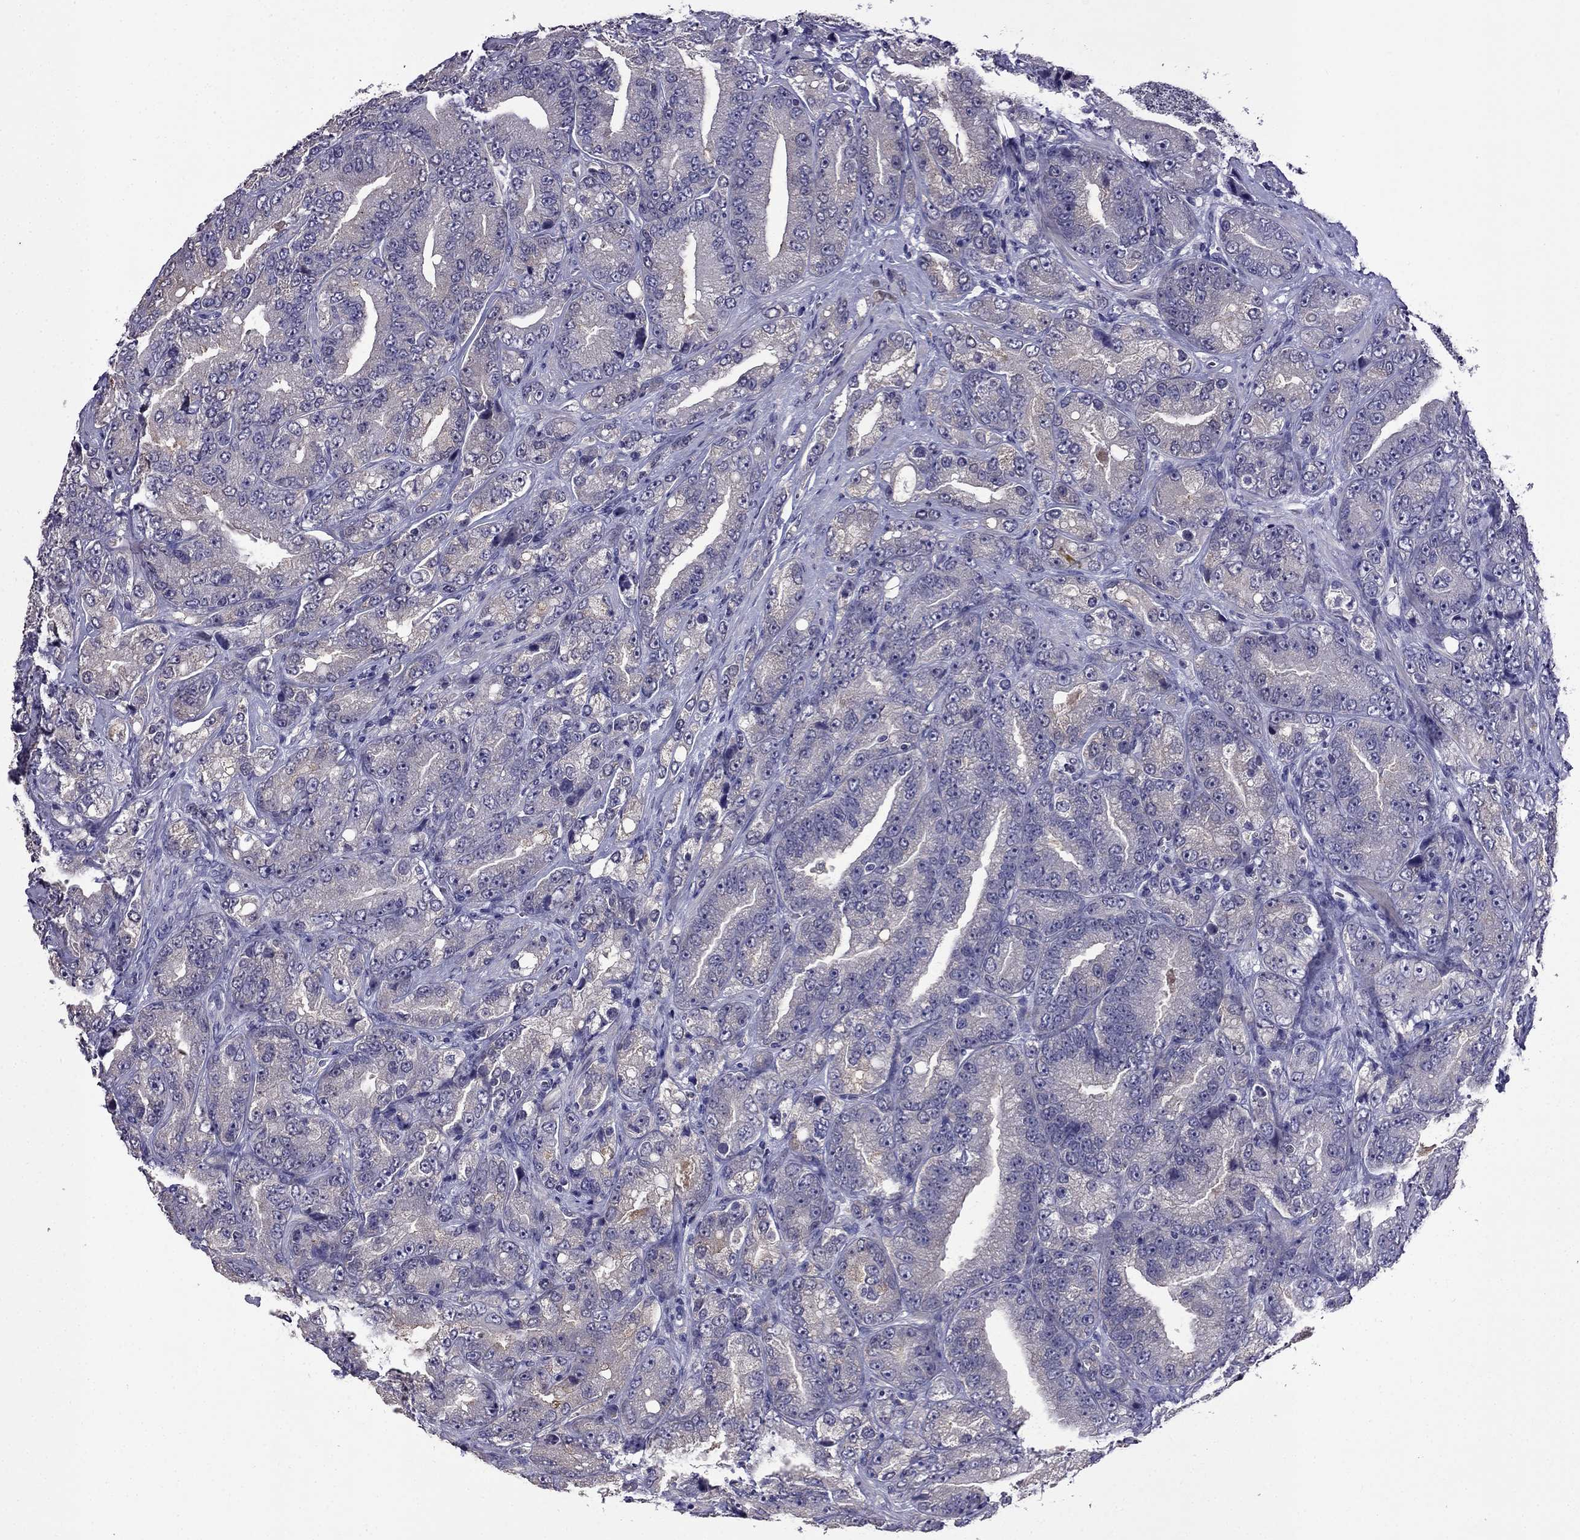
{"staining": {"intensity": "negative", "quantity": "none", "location": "none"}, "tissue": "prostate cancer", "cell_type": "Tumor cells", "image_type": "cancer", "snomed": [{"axis": "morphology", "description": "Adenocarcinoma, NOS"}, {"axis": "topography", "description": "Prostate"}], "caption": "Adenocarcinoma (prostate) stained for a protein using IHC displays no expression tumor cells.", "gene": "AQP9", "patient": {"sex": "male", "age": 63}}